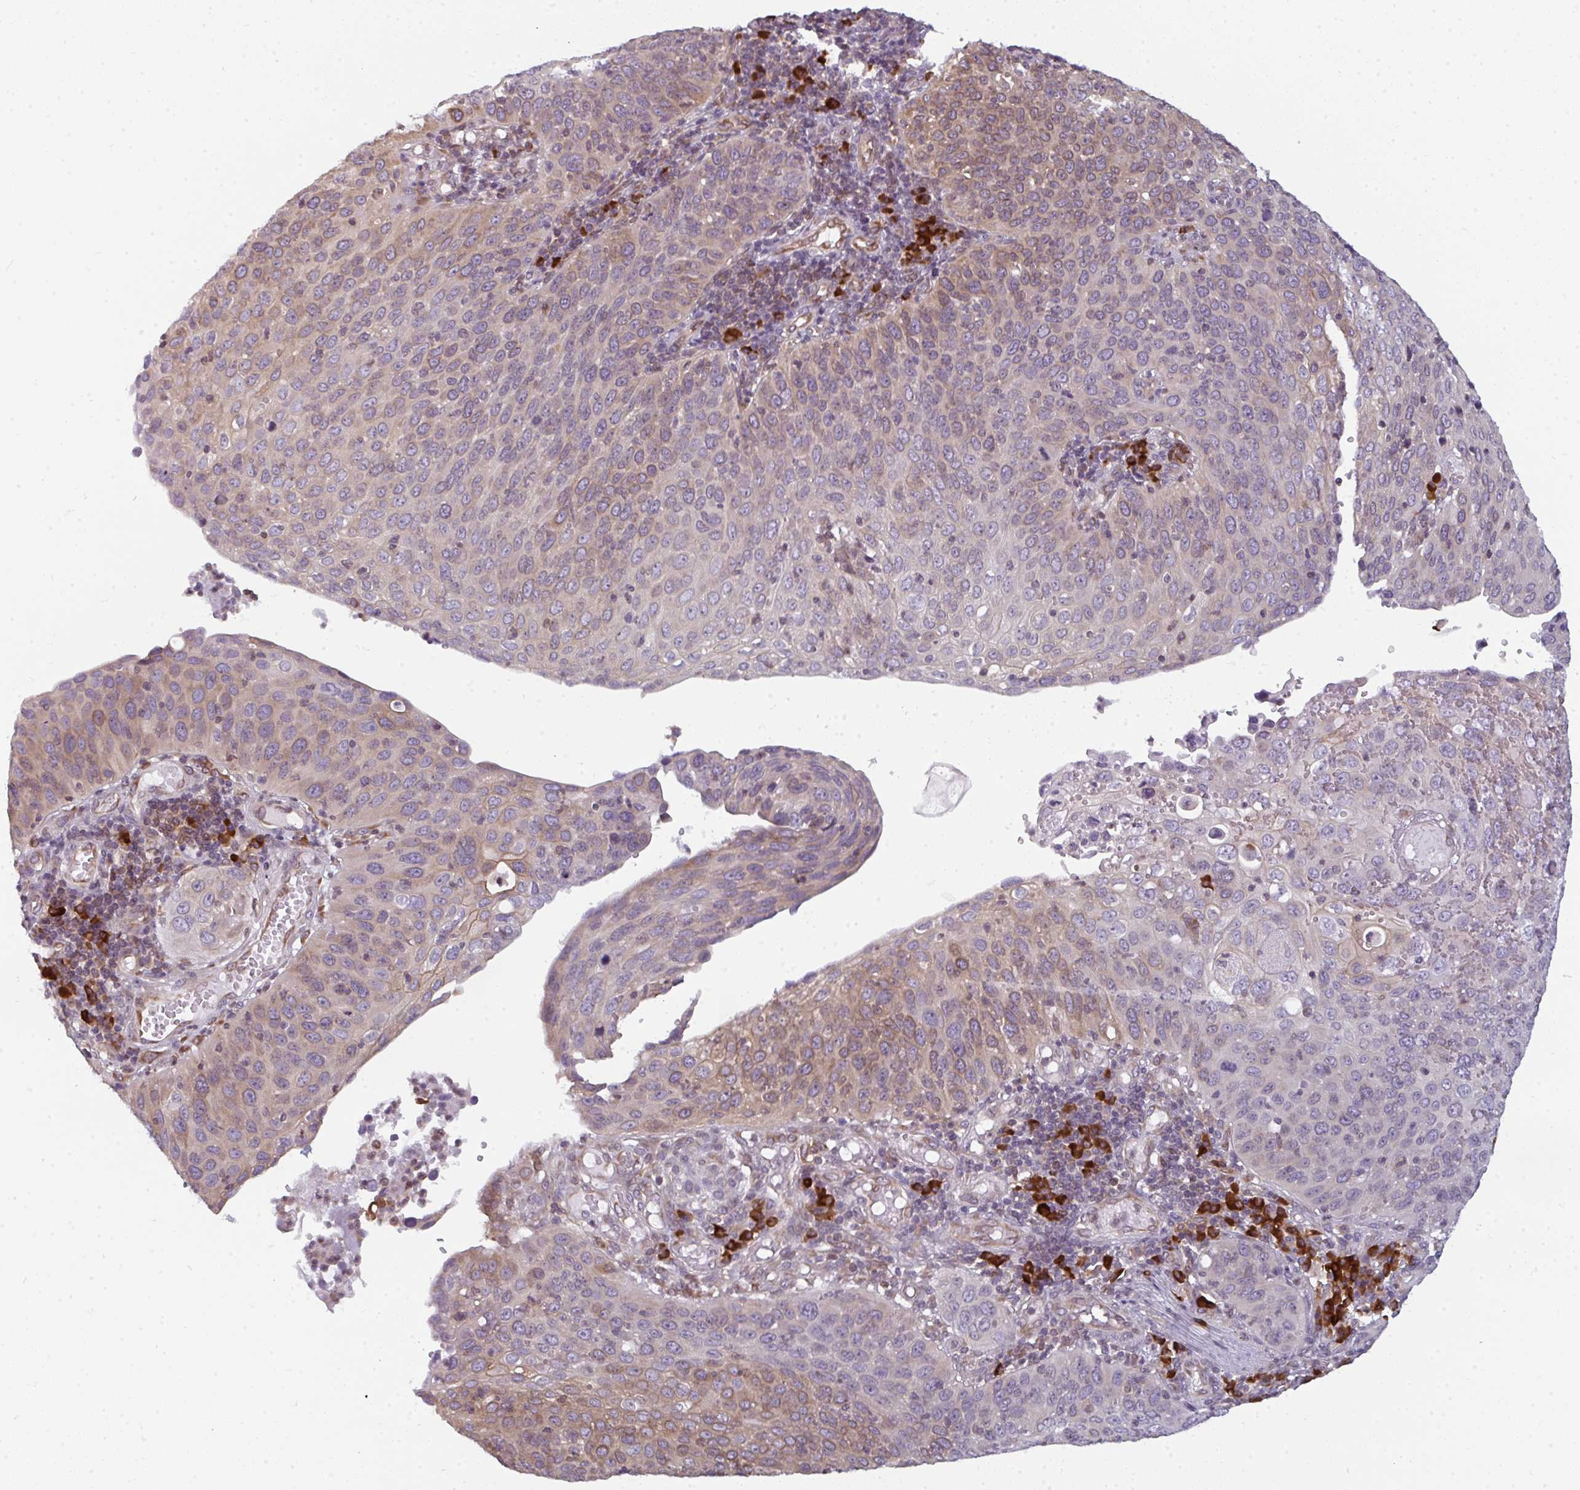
{"staining": {"intensity": "moderate", "quantity": "25%-75%", "location": "cytoplasmic/membranous"}, "tissue": "cervical cancer", "cell_type": "Tumor cells", "image_type": "cancer", "snomed": [{"axis": "morphology", "description": "Squamous cell carcinoma, NOS"}, {"axis": "topography", "description": "Cervix"}], "caption": "High-magnification brightfield microscopy of cervical squamous cell carcinoma stained with DAB (brown) and counterstained with hematoxylin (blue). tumor cells exhibit moderate cytoplasmic/membranous staining is present in about25%-75% of cells.", "gene": "LYSMD4", "patient": {"sex": "female", "age": 36}}